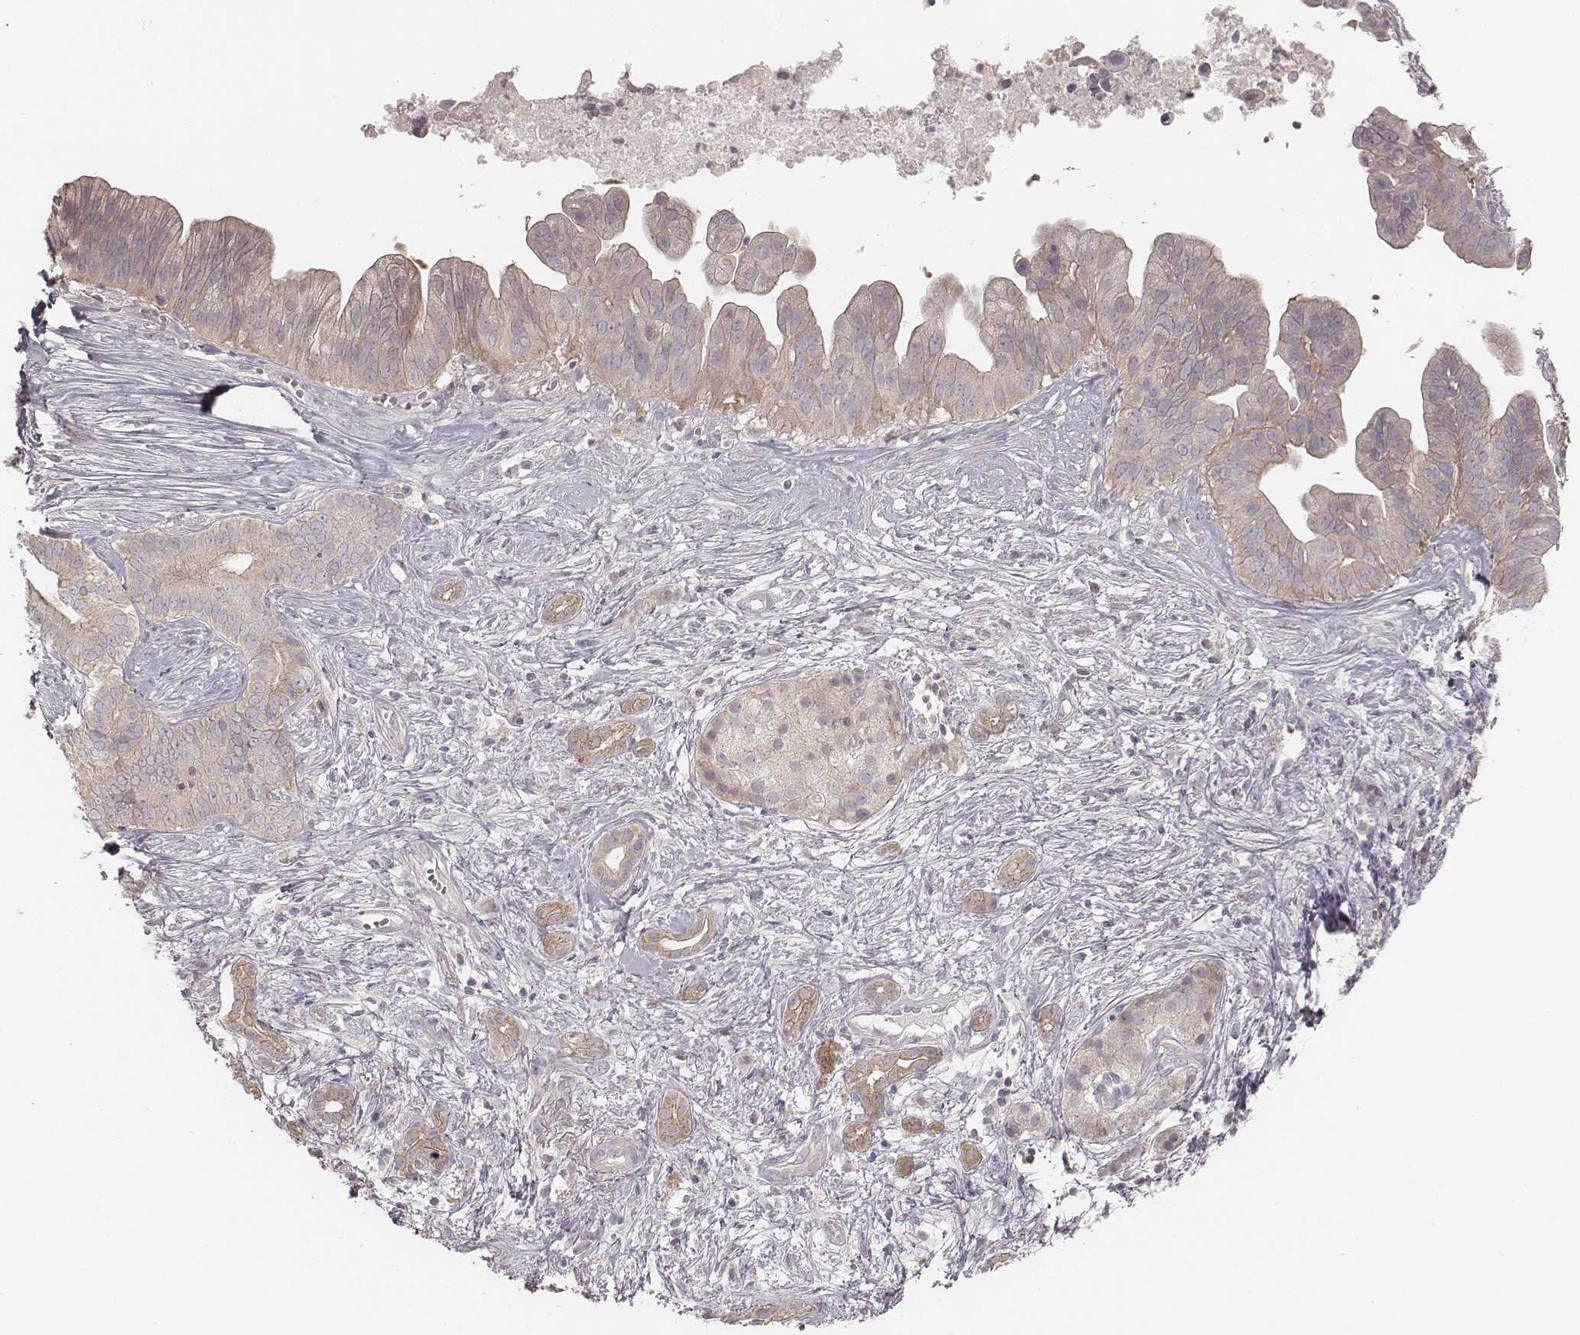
{"staining": {"intensity": "weak", "quantity": ">75%", "location": "cytoplasmic/membranous"}, "tissue": "pancreatic cancer", "cell_type": "Tumor cells", "image_type": "cancer", "snomed": [{"axis": "morphology", "description": "Adenocarcinoma, NOS"}, {"axis": "topography", "description": "Pancreas"}], "caption": "This image demonstrates immunohistochemistry staining of human pancreatic adenocarcinoma, with low weak cytoplasmic/membranous positivity in approximately >75% of tumor cells.", "gene": "TDRD5", "patient": {"sex": "male", "age": 61}}